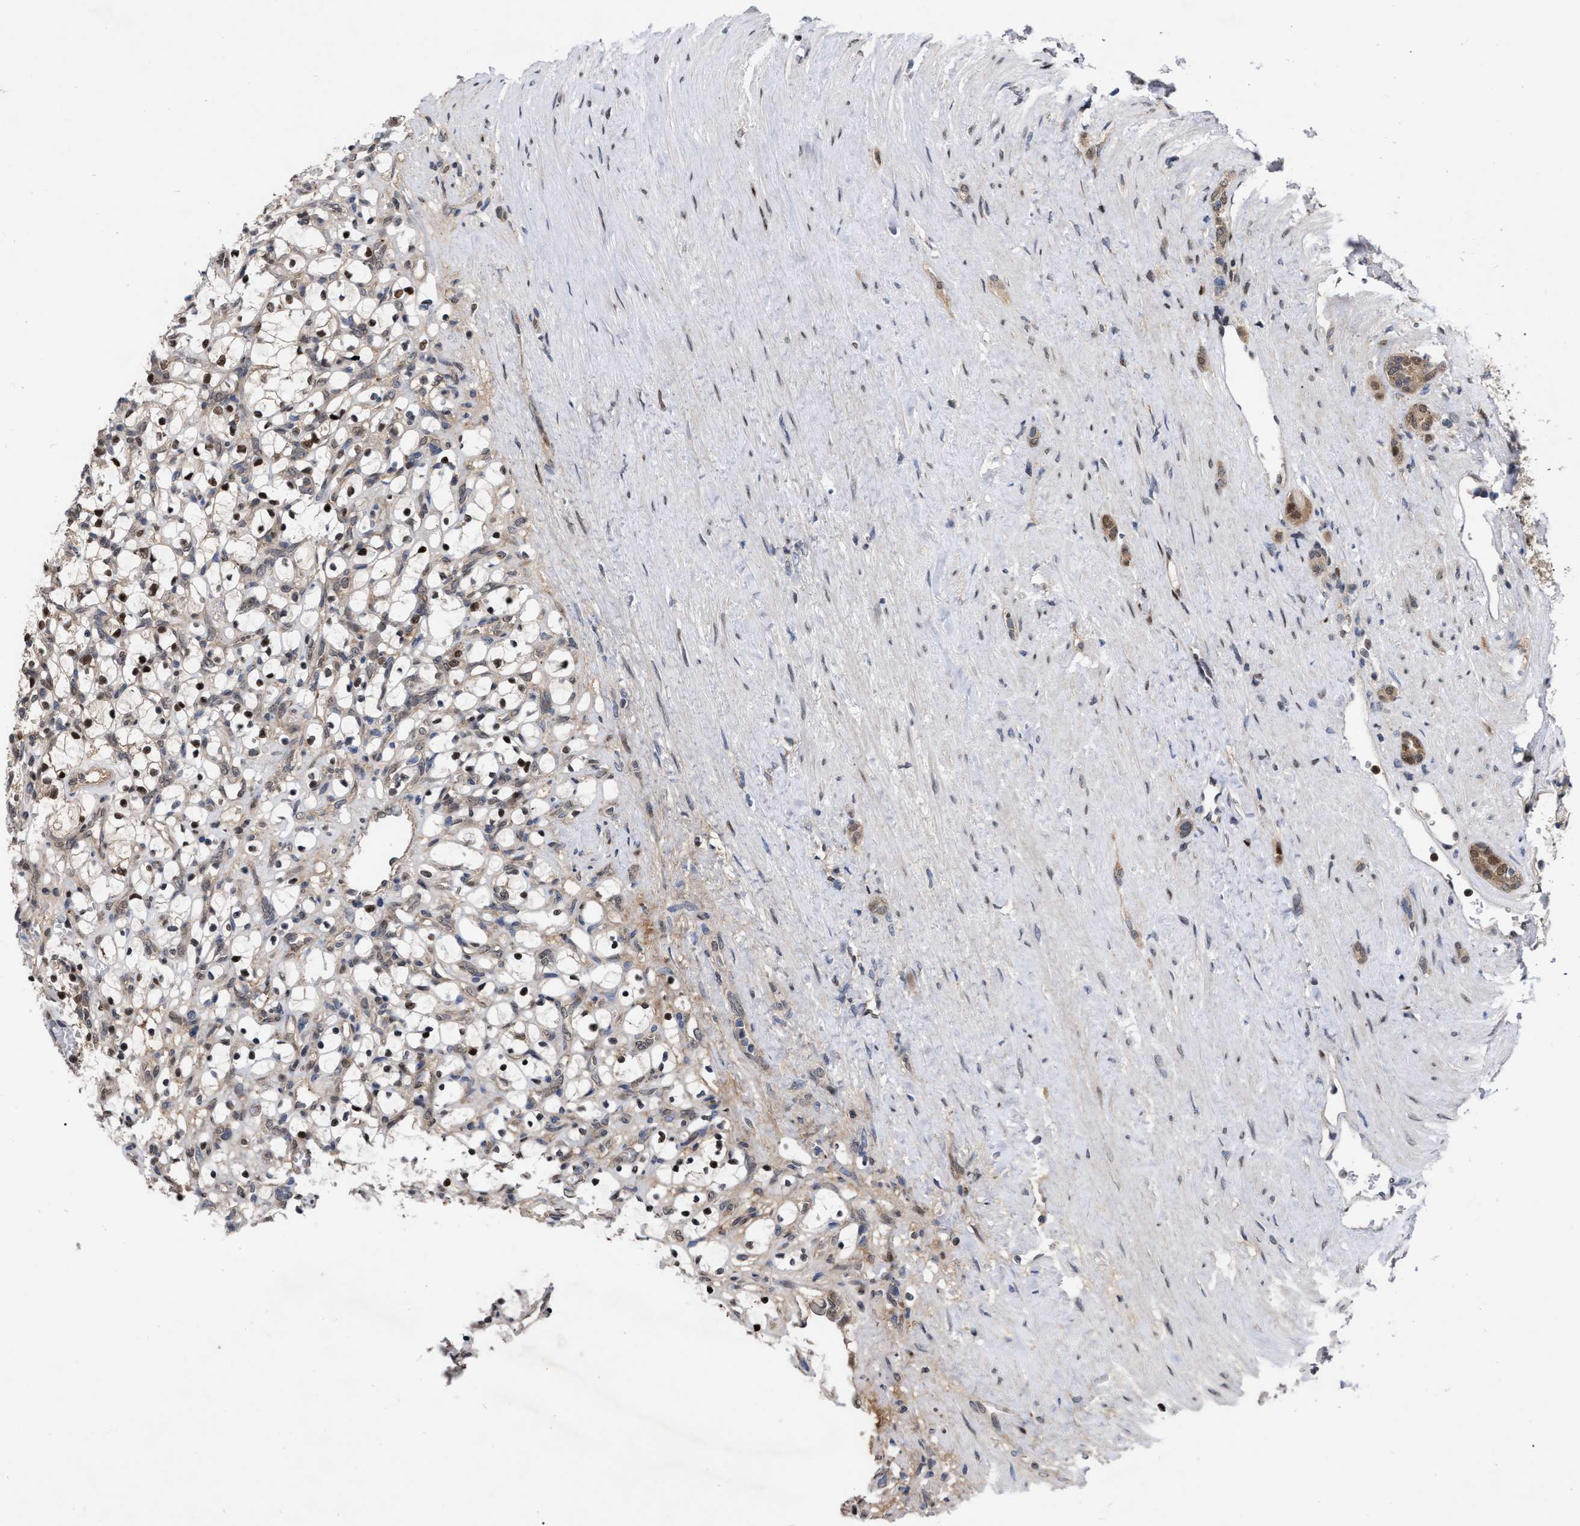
{"staining": {"intensity": "strong", "quantity": "25%-75%", "location": "cytoplasmic/membranous,nuclear"}, "tissue": "renal cancer", "cell_type": "Tumor cells", "image_type": "cancer", "snomed": [{"axis": "morphology", "description": "Adenocarcinoma, NOS"}, {"axis": "topography", "description": "Kidney"}], "caption": "Immunohistochemical staining of adenocarcinoma (renal) demonstrates high levels of strong cytoplasmic/membranous and nuclear expression in about 25%-75% of tumor cells. (DAB IHC, brown staining for protein, blue staining for nuclei).", "gene": "MDM4", "patient": {"sex": "female", "age": 69}}